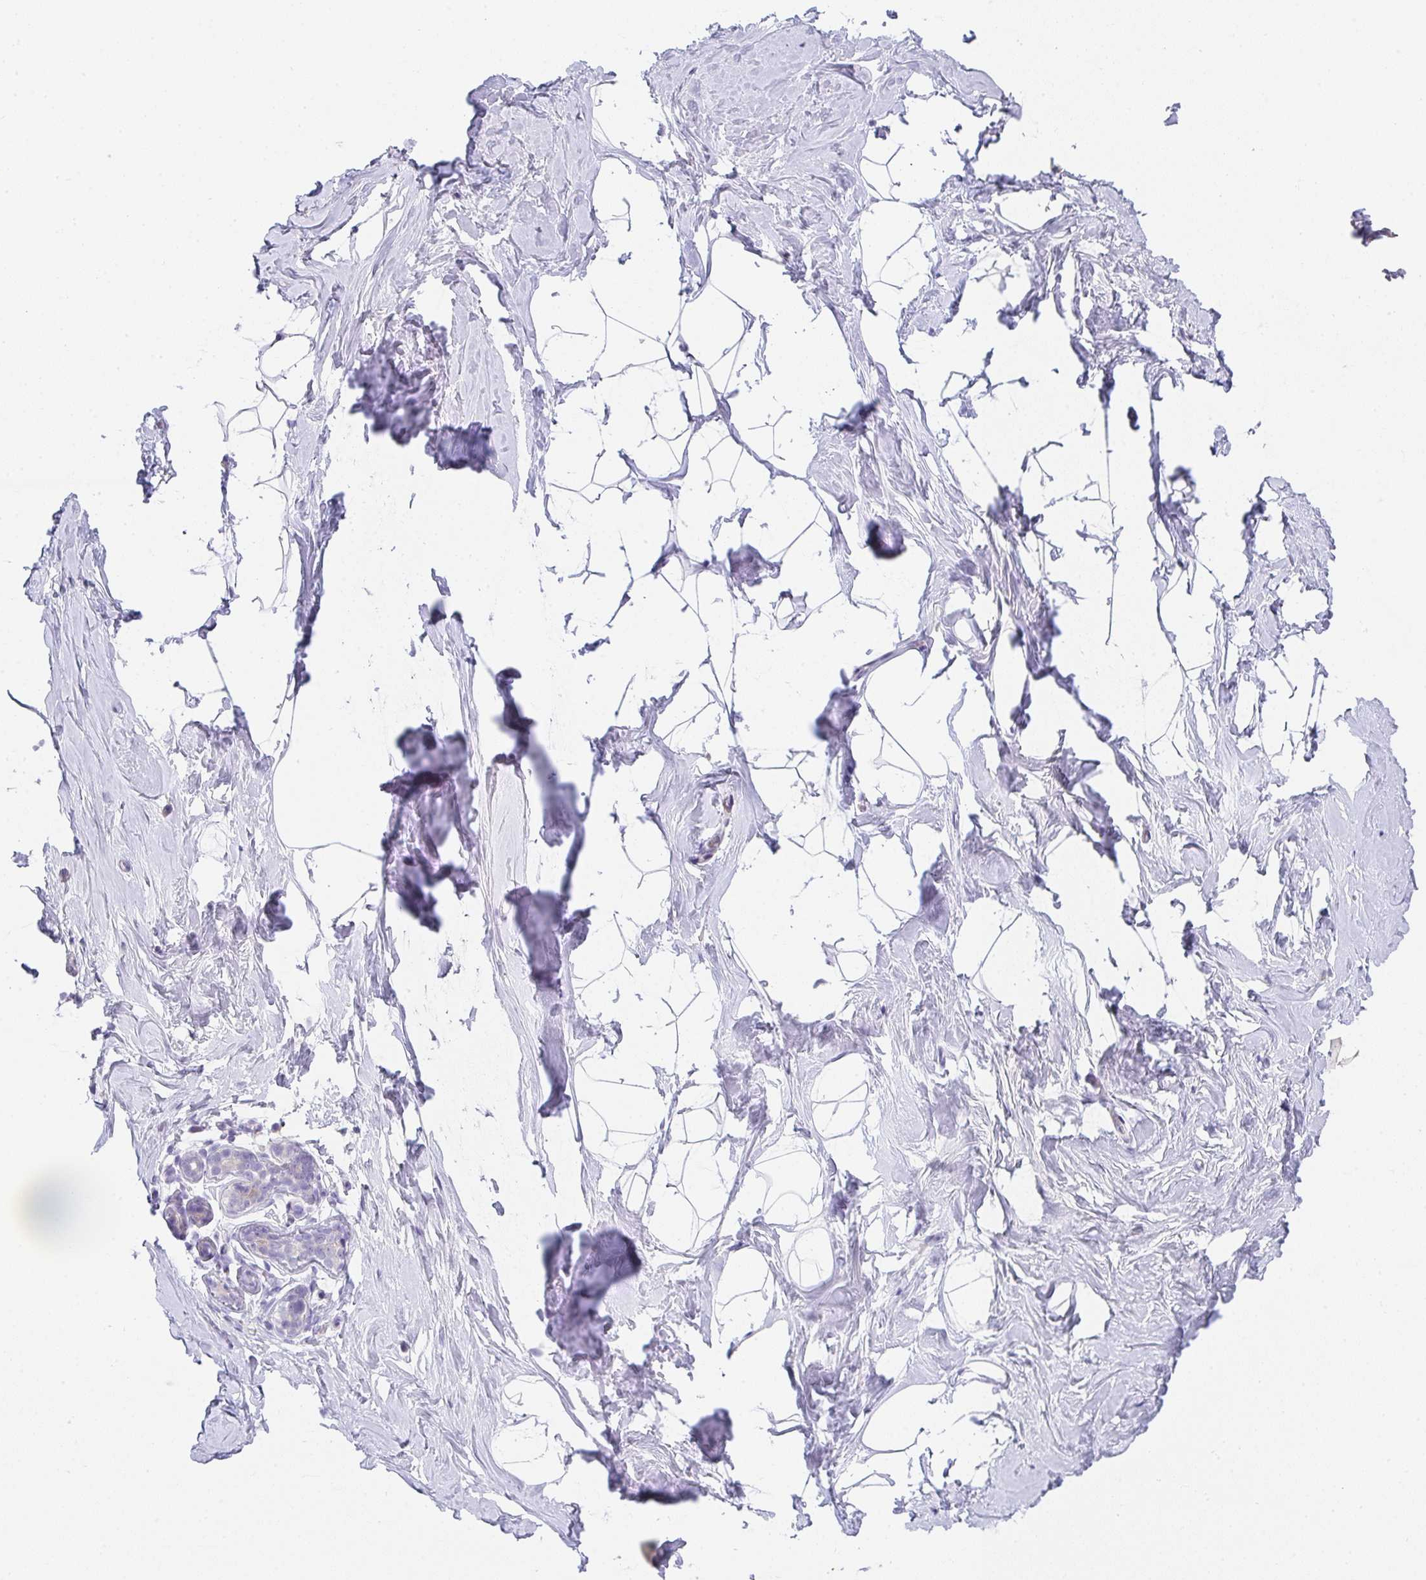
{"staining": {"intensity": "negative", "quantity": "none", "location": "none"}, "tissue": "breast", "cell_type": "Adipocytes", "image_type": "normal", "snomed": [{"axis": "morphology", "description": "Normal tissue, NOS"}, {"axis": "topography", "description": "Breast"}], "caption": "Breast was stained to show a protein in brown. There is no significant staining in adipocytes. (DAB (3,3'-diaminobenzidine) immunohistochemistry, high magnification).", "gene": "C1QTNF8", "patient": {"sex": "female", "age": 32}}